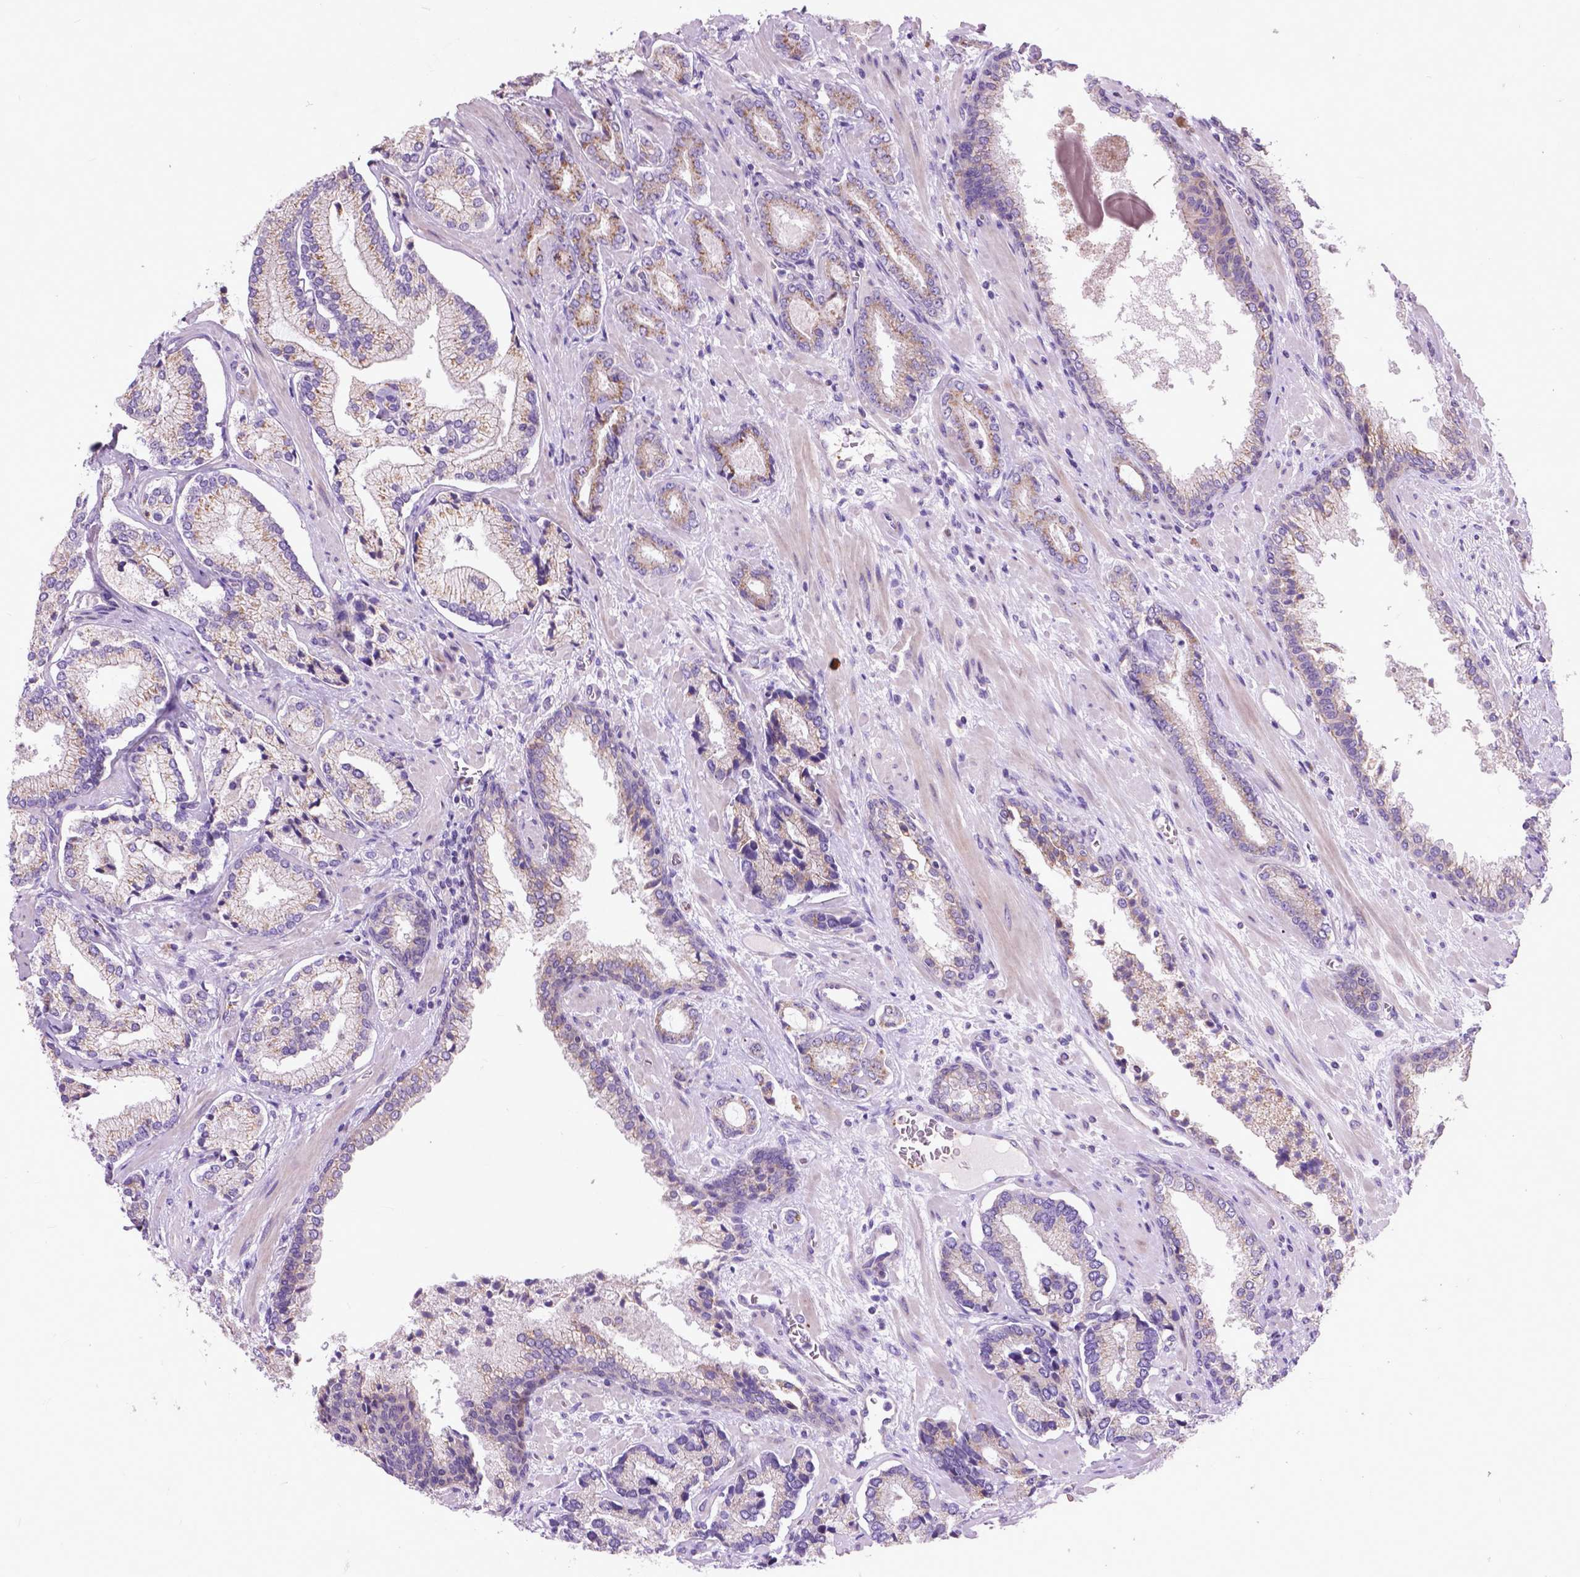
{"staining": {"intensity": "moderate", "quantity": "<25%", "location": "cytoplasmic/membranous"}, "tissue": "prostate cancer", "cell_type": "Tumor cells", "image_type": "cancer", "snomed": [{"axis": "morphology", "description": "Adenocarcinoma, Low grade"}, {"axis": "topography", "description": "Prostate"}], "caption": "There is low levels of moderate cytoplasmic/membranous staining in tumor cells of adenocarcinoma (low-grade) (prostate), as demonstrated by immunohistochemical staining (brown color).", "gene": "ATG4D", "patient": {"sex": "male", "age": 61}}